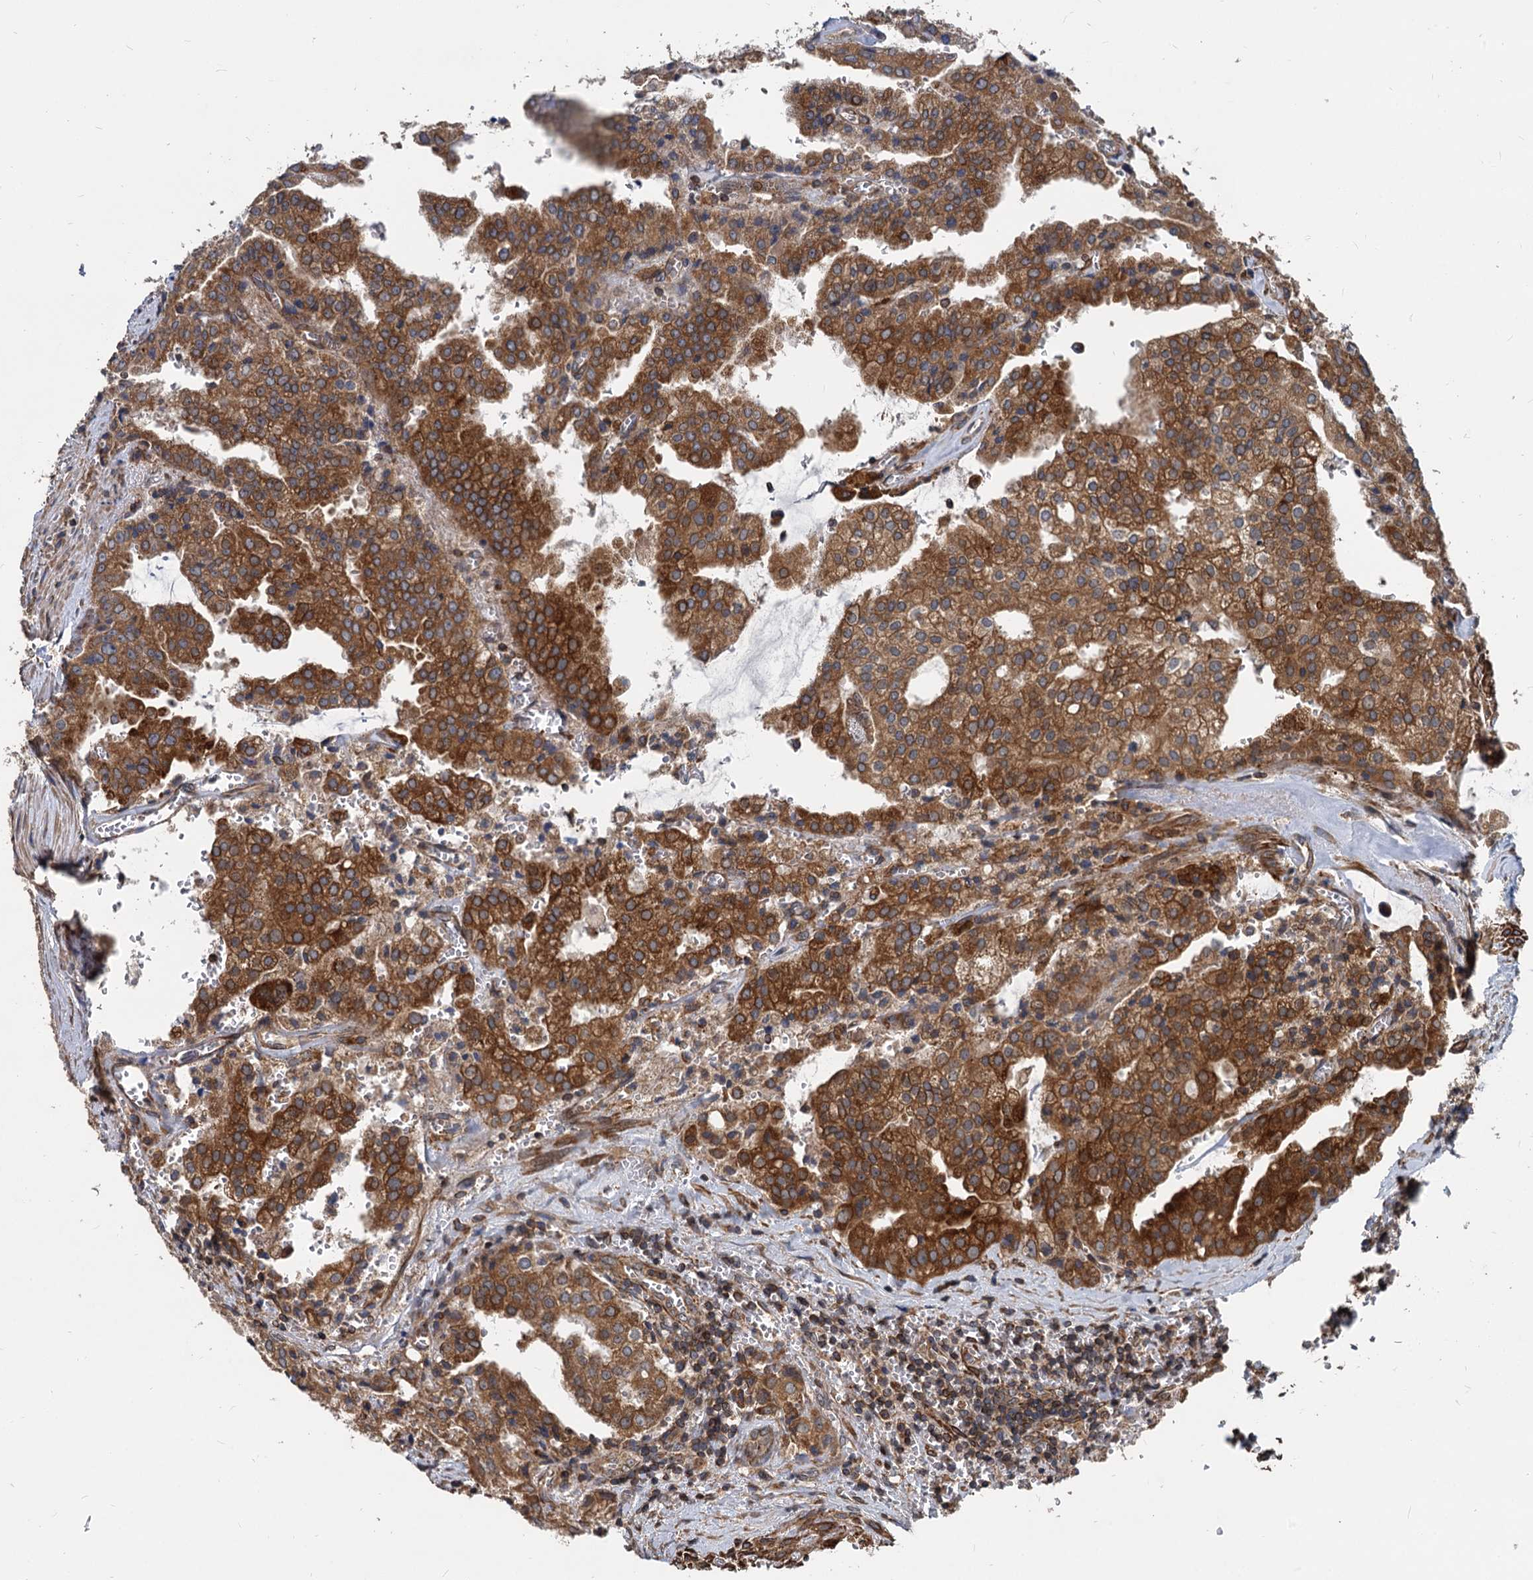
{"staining": {"intensity": "strong", "quantity": ">75%", "location": "cytoplasmic/membranous"}, "tissue": "prostate cancer", "cell_type": "Tumor cells", "image_type": "cancer", "snomed": [{"axis": "morphology", "description": "Adenocarcinoma, High grade"}, {"axis": "topography", "description": "Prostate"}], "caption": "A brown stain labels strong cytoplasmic/membranous positivity of a protein in human prostate cancer (adenocarcinoma (high-grade)) tumor cells.", "gene": "STIM1", "patient": {"sex": "male", "age": 68}}